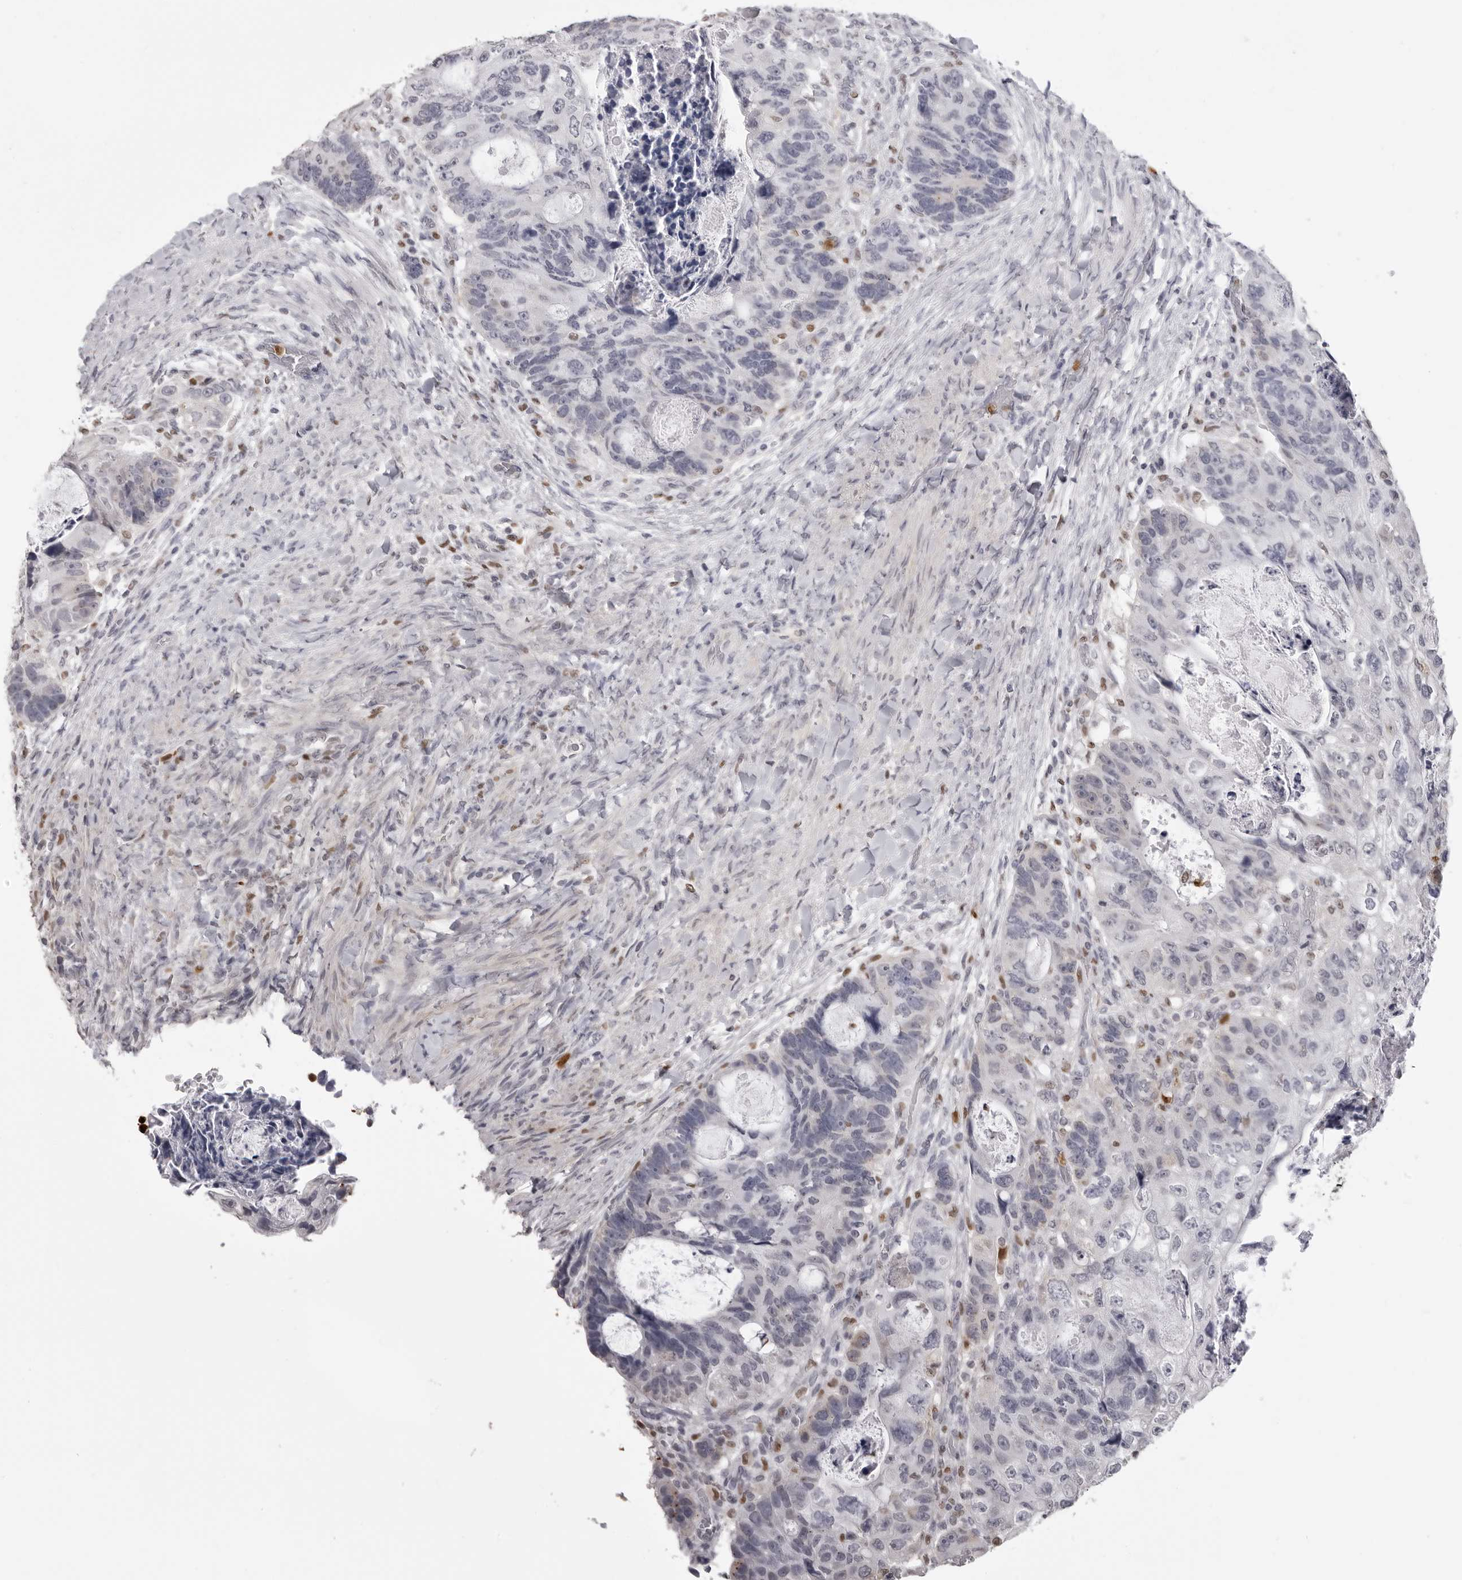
{"staining": {"intensity": "negative", "quantity": "none", "location": "none"}, "tissue": "colorectal cancer", "cell_type": "Tumor cells", "image_type": "cancer", "snomed": [{"axis": "morphology", "description": "Adenocarcinoma, NOS"}, {"axis": "topography", "description": "Rectum"}], "caption": "IHC of human colorectal adenocarcinoma shows no positivity in tumor cells. (DAB (3,3'-diaminobenzidine) IHC visualized using brightfield microscopy, high magnification).", "gene": "IL31", "patient": {"sex": "male", "age": 59}}